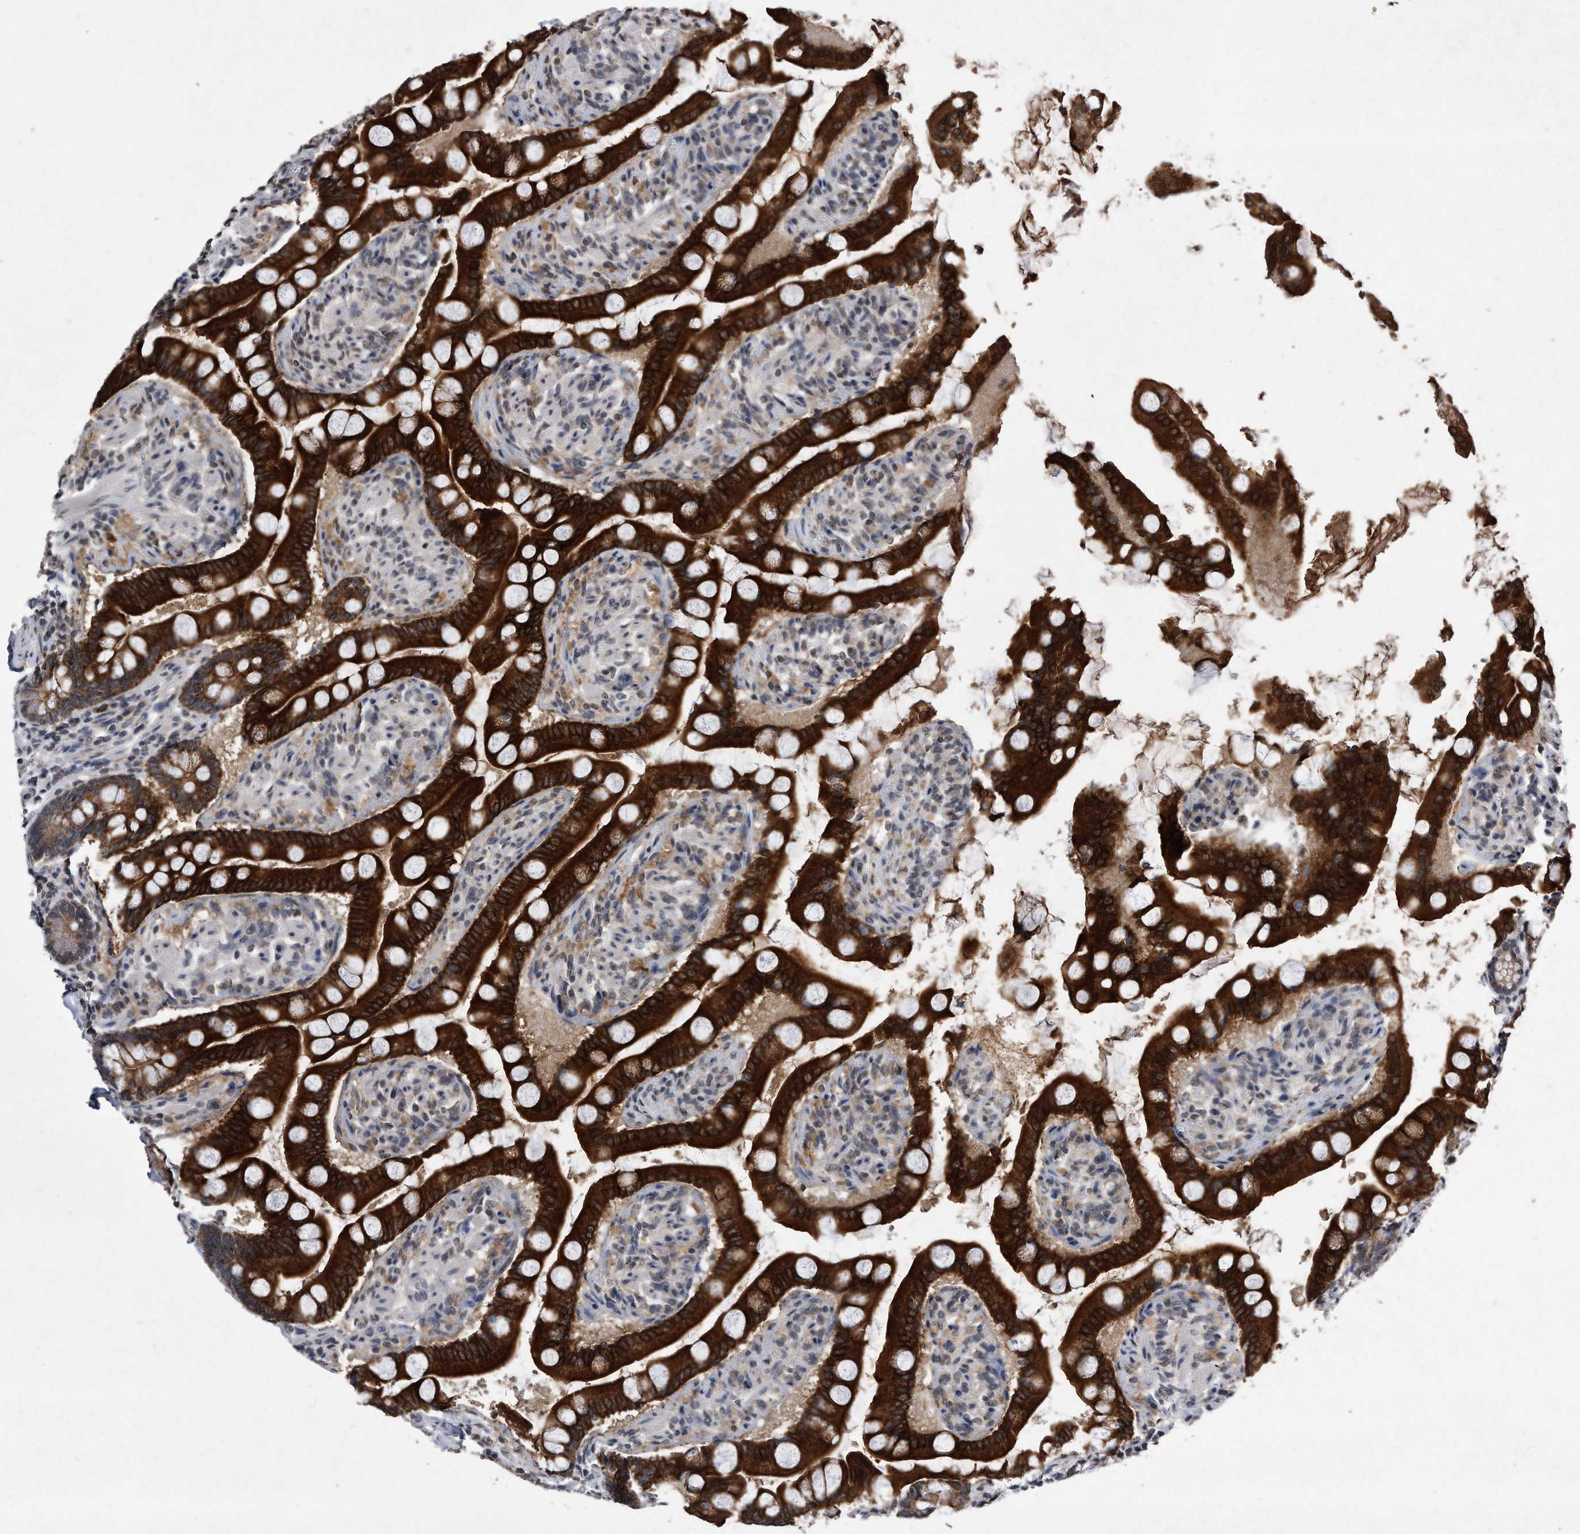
{"staining": {"intensity": "strong", "quantity": ">75%", "location": "cytoplasmic/membranous"}, "tissue": "small intestine", "cell_type": "Glandular cells", "image_type": "normal", "snomed": [{"axis": "morphology", "description": "Normal tissue, NOS"}, {"axis": "topography", "description": "Small intestine"}], "caption": "Protein staining of normal small intestine displays strong cytoplasmic/membranous expression in approximately >75% of glandular cells. (brown staining indicates protein expression, while blue staining denotes nuclei).", "gene": "DAB1", "patient": {"sex": "male", "age": 41}}